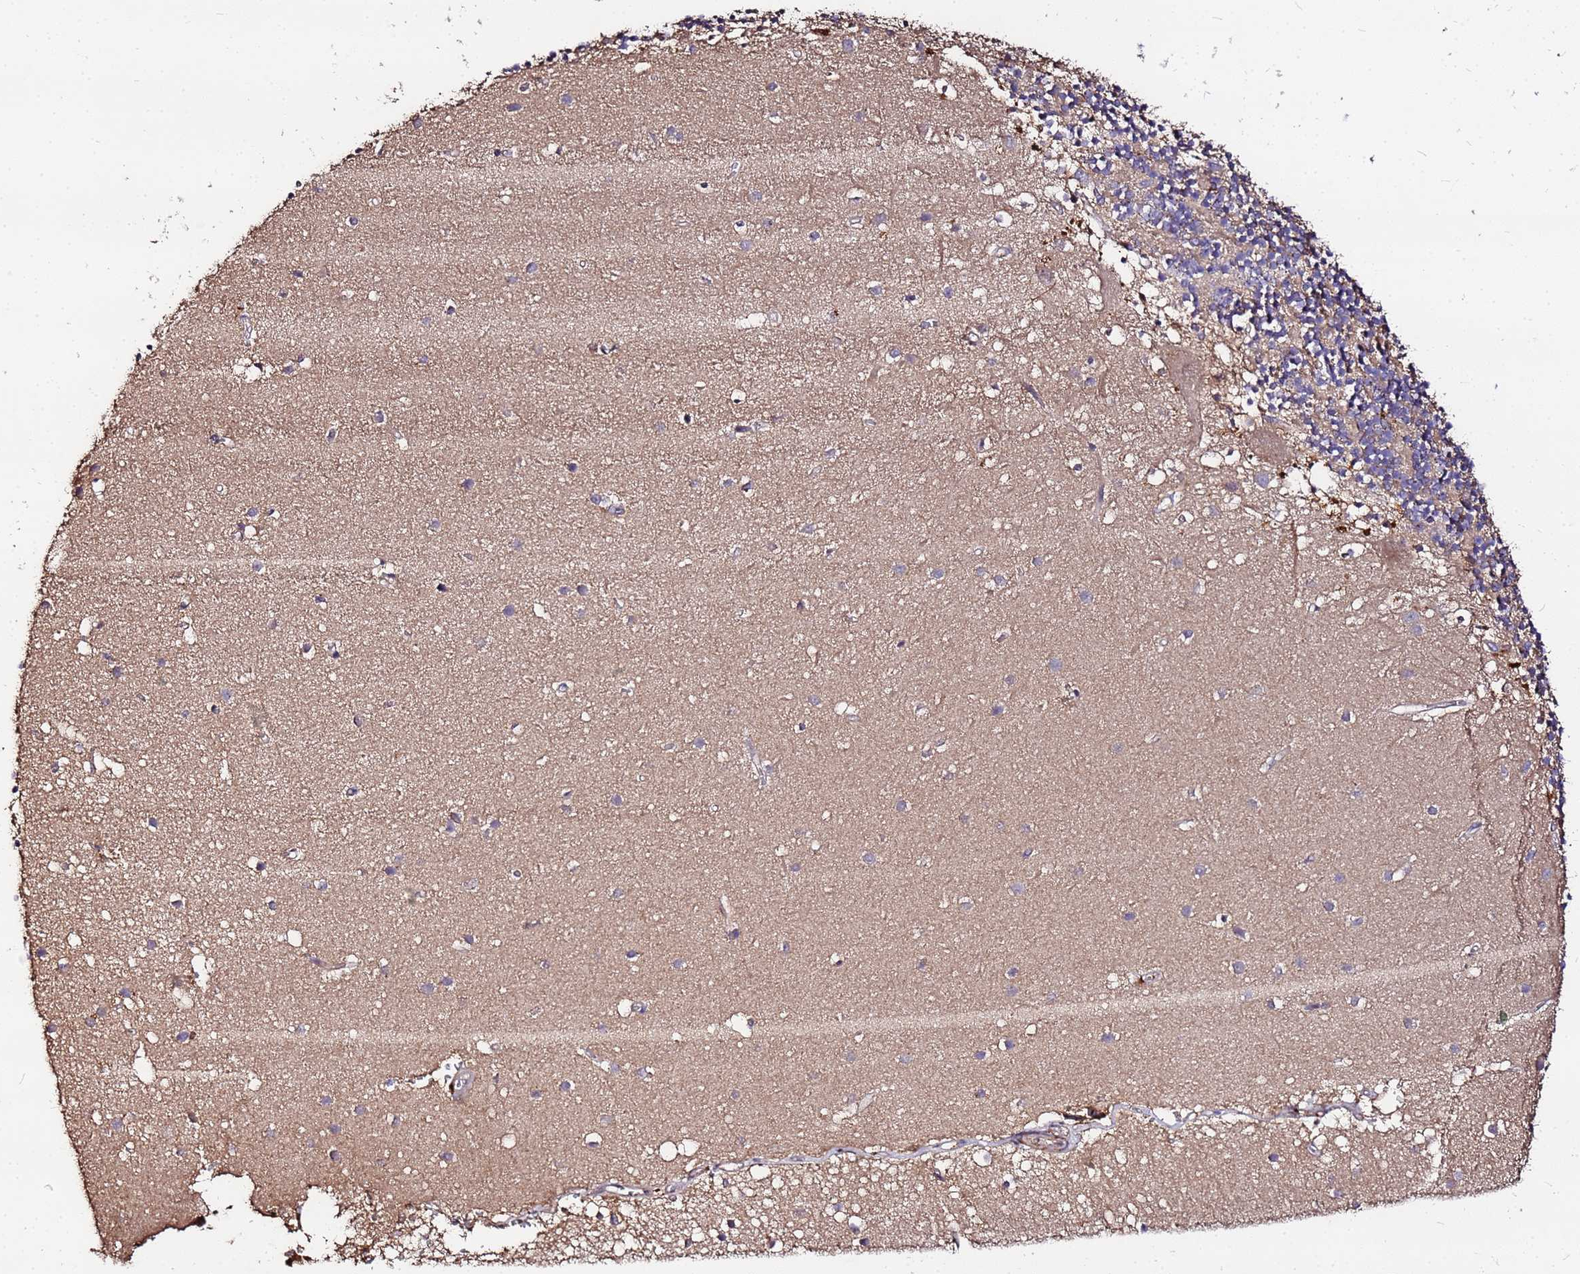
{"staining": {"intensity": "weak", "quantity": "<25%", "location": "cytoplasmic/membranous"}, "tissue": "cerebellum", "cell_type": "Cells in granular layer", "image_type": "normal", "snomed": [{"axis": "morphology", "description": "Normal tissue, NOS"}, {"axis": "topography", "description": "Cerebellum"}], "caption": "High power microscopy image of an IHC image of normal cerebellum, revealing no significant staining in cells in granular layer. (Stains: DAB (3,3'-diaminobenzidine) immunohistochemistry (IHC) with hematoxylin counter stain, Microscopy: brightfield microscopy at high magnification).", "gene": "MTERF1", "patient": {"sex": "male", "age": 54}}